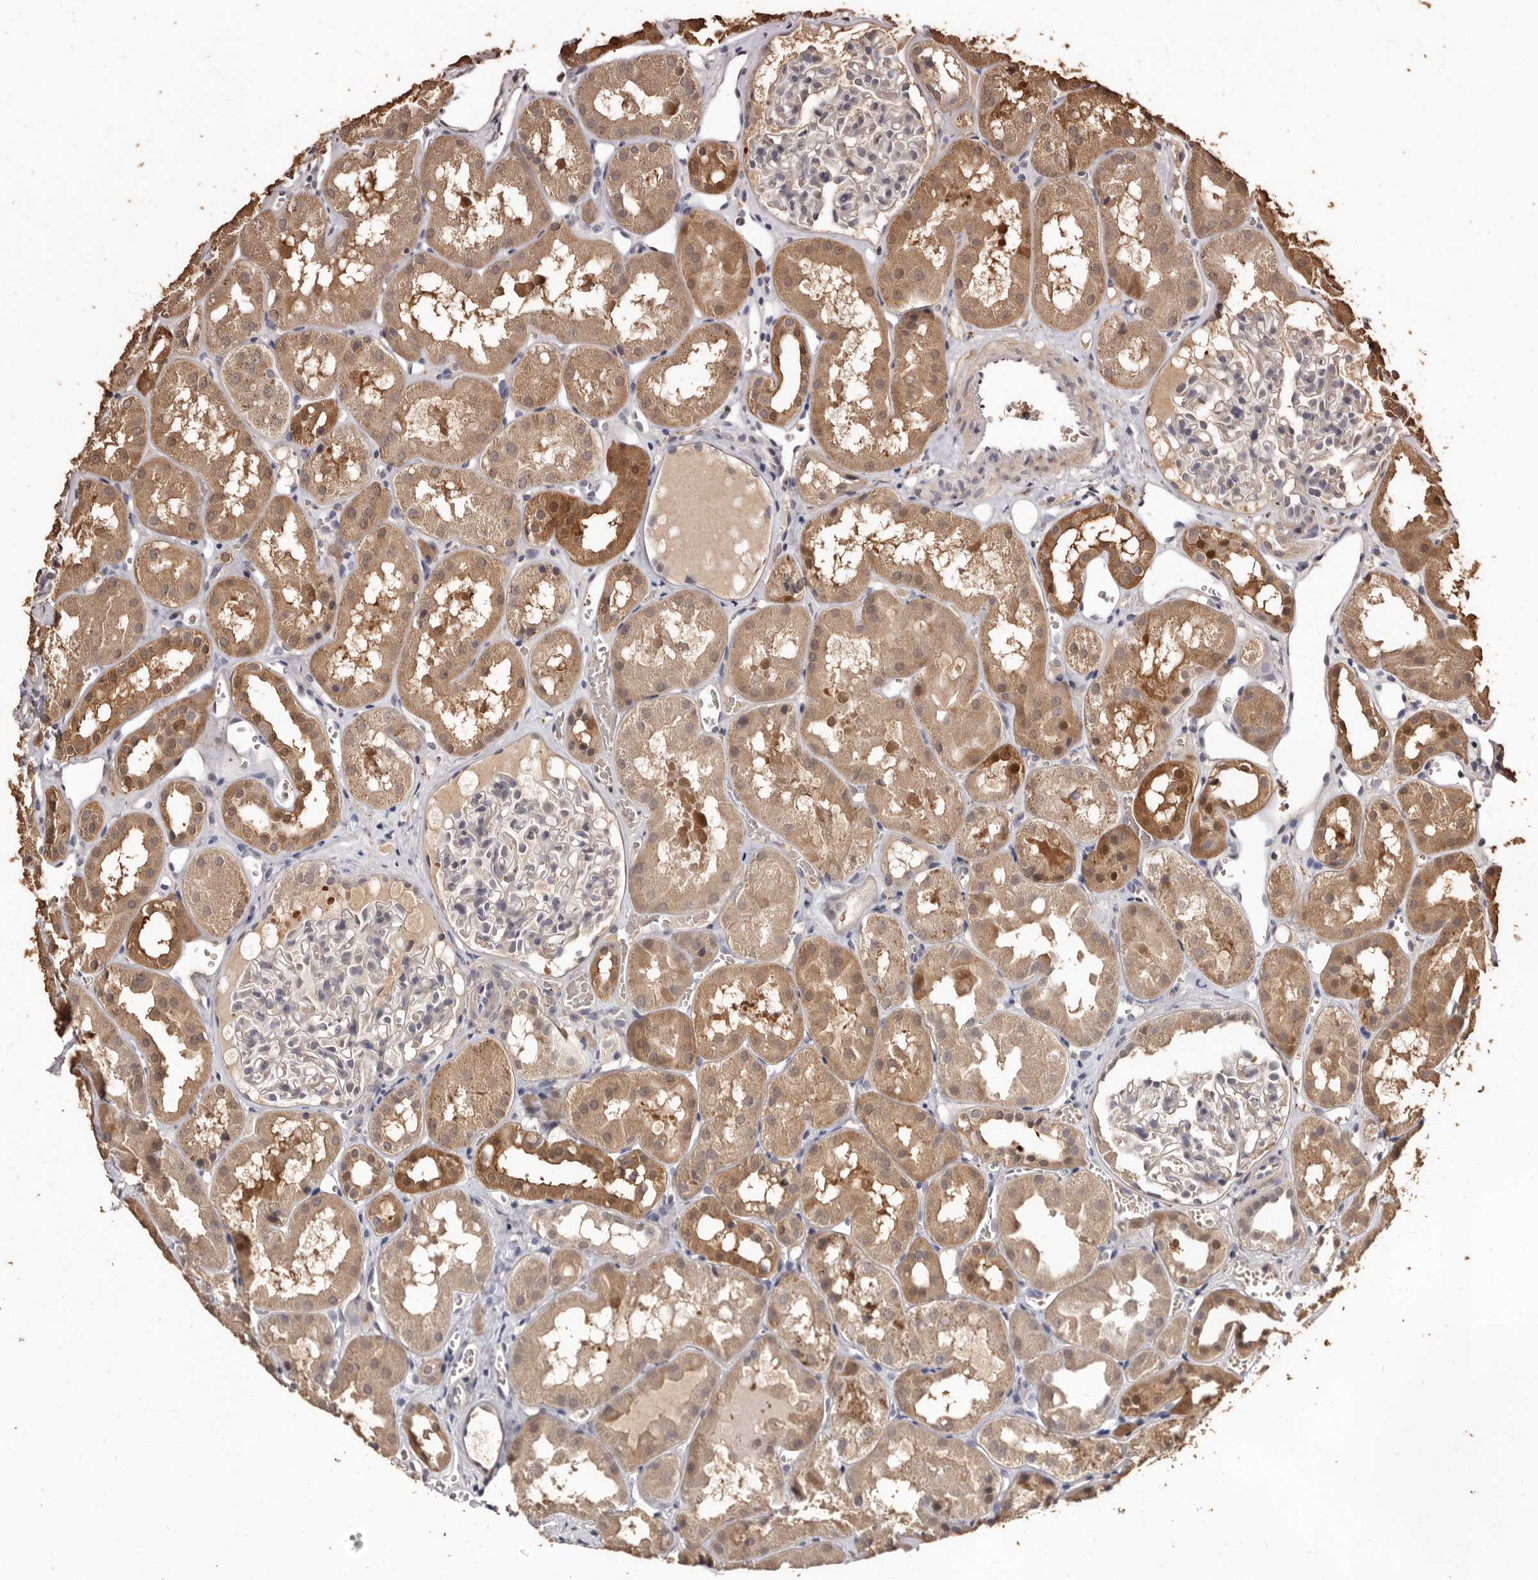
{"staining": {"intensity": "negative", "quantity": "none", "location": "none"}, "tissue": "kidney", "cell_type": "Cells in glomeruli", "image_type": "normal", "snomed": [{"axis": "morphology", "description": "Normal tissue, NOS"}, {"axis": "topography", "description": "Kidney"}], "caption": "Kidney was stained to show a protein in brown. There is no significant positivity in cells in glomeruli. (Brightfield microscopy of DAB (3,3'-diaminobenzidine) IHC at high magnification).", "gene": "INAVA", "patient": {"sex": "male", "age": 16}}